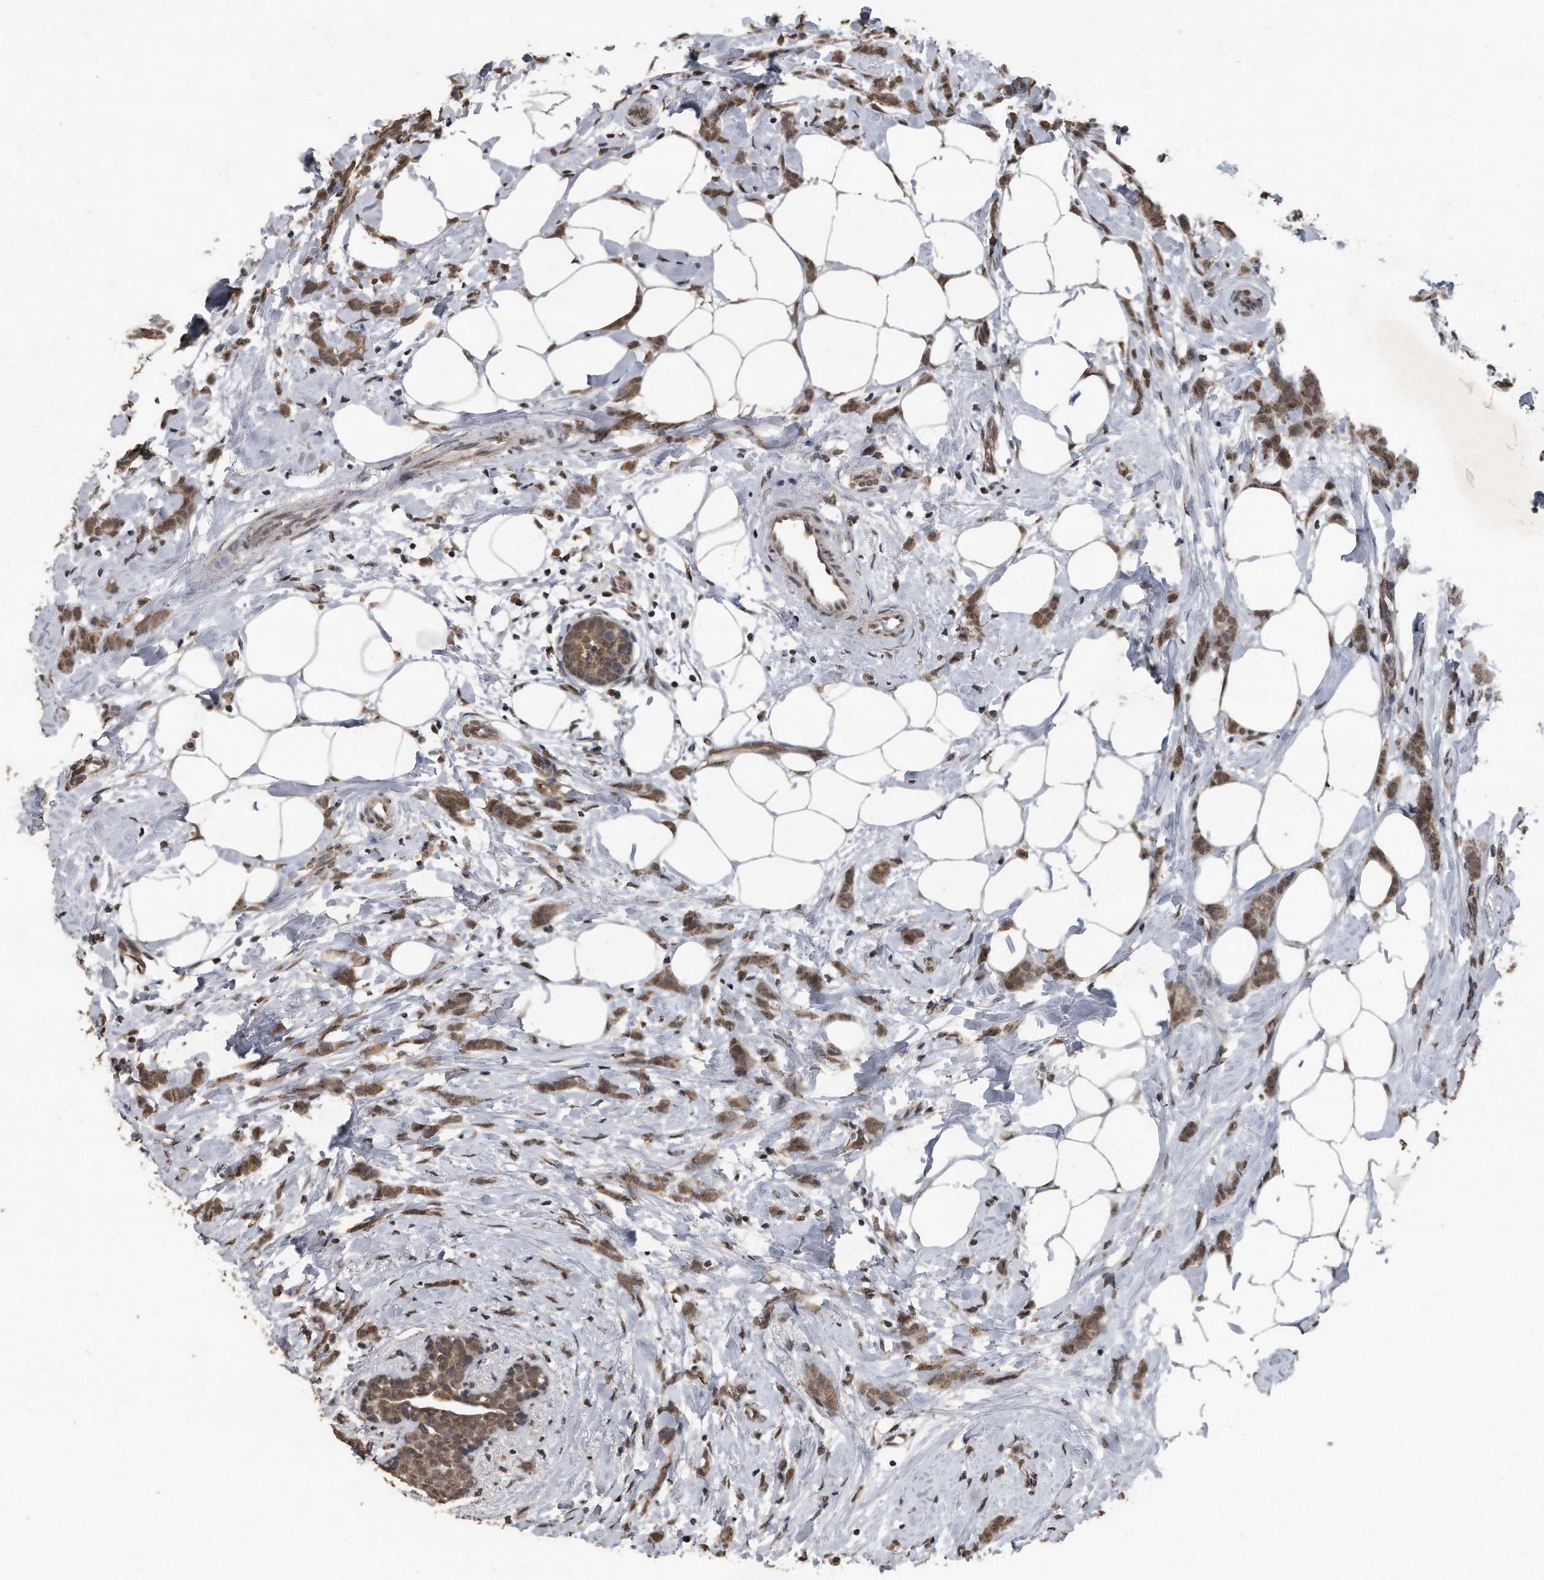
{"staining": {"intensity": "moderate", "quantity": ">75%", "location": "cytoplasmic/membranous"}, "tissue": "breast cancer", "cell_type": "Tumor cells", "image_type": "cancer", "snomed": [{"axis": "morphology", "description": "Lobular carcinoma, in situ"}, {"axis": "morphology", "description": "Lobular carcinoma"}, {"axis": "topography", "description": "Breast"}], "caption": "A brown stain shows moderate cytoplasmic/membranous positivity of a protein in breast cancer (lobular carcinoma in situ) tumor cells. The staining was performed using DAB, with brown indicating positive protein expression. Nuclei are stained blue with hematoxylin.", "gene": "CRYZL1", "patient": {"sex": "female", "age": 41}}